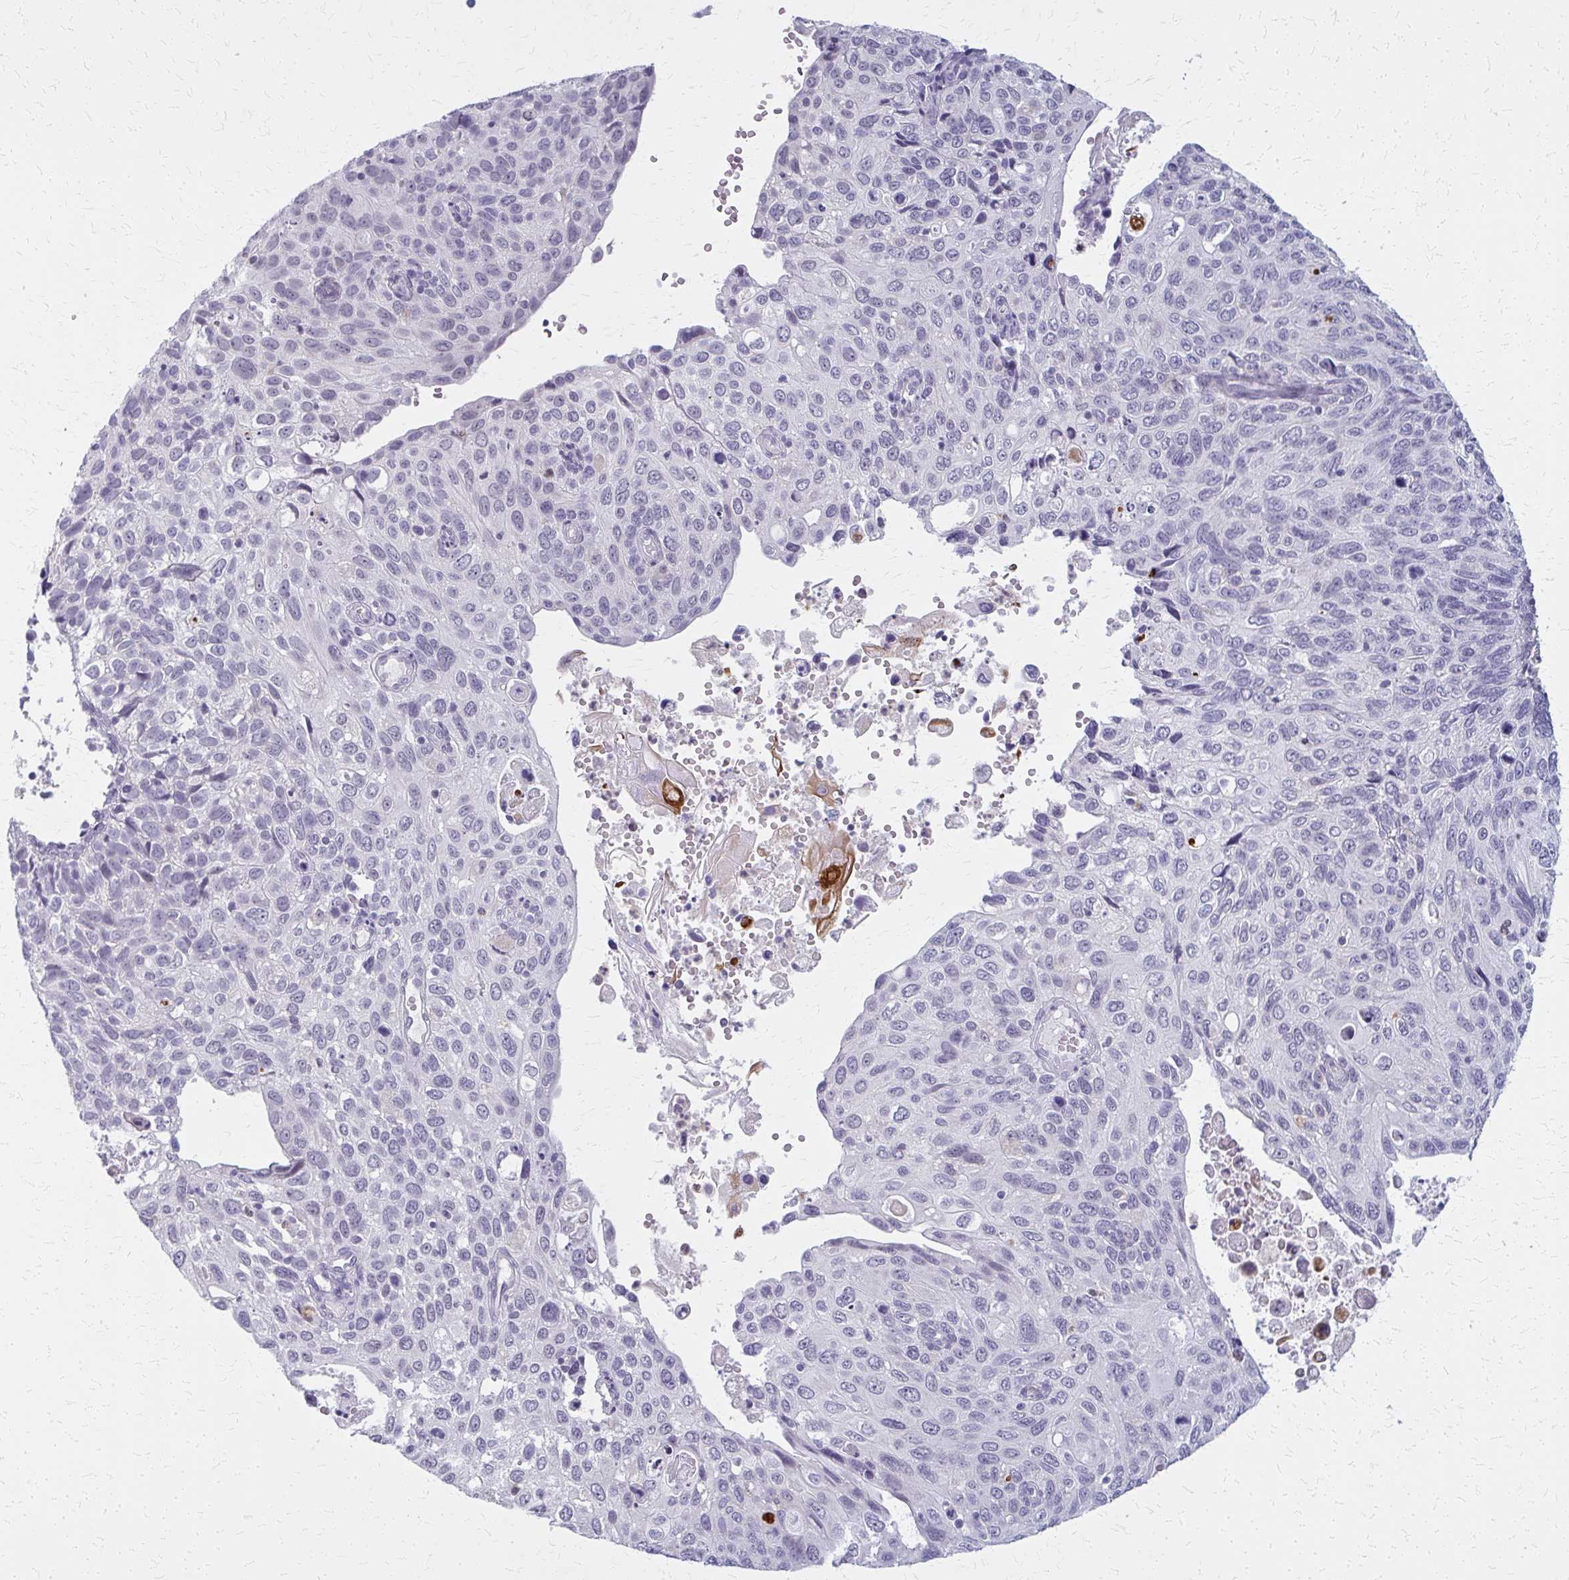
{"staining": {"intensity": "negative", "quantity": "none", "location": "none"}, "tissue": "cervical cancer", "cell_type": "Tumor cells", "image_type": "cancer", "snomed": [{"axis": "morphology", "description": "Squamous cell carcinoma, NOS"}, {"axis": "topography", "description": "Cervix"}], "caption": "Histopathology image shows no protein expression in tumor cells of cervical cancer (squamous cell carcinoma) tissue.", "gene": "CASQ2", "patient": {"sex": "female", "age": 70}}